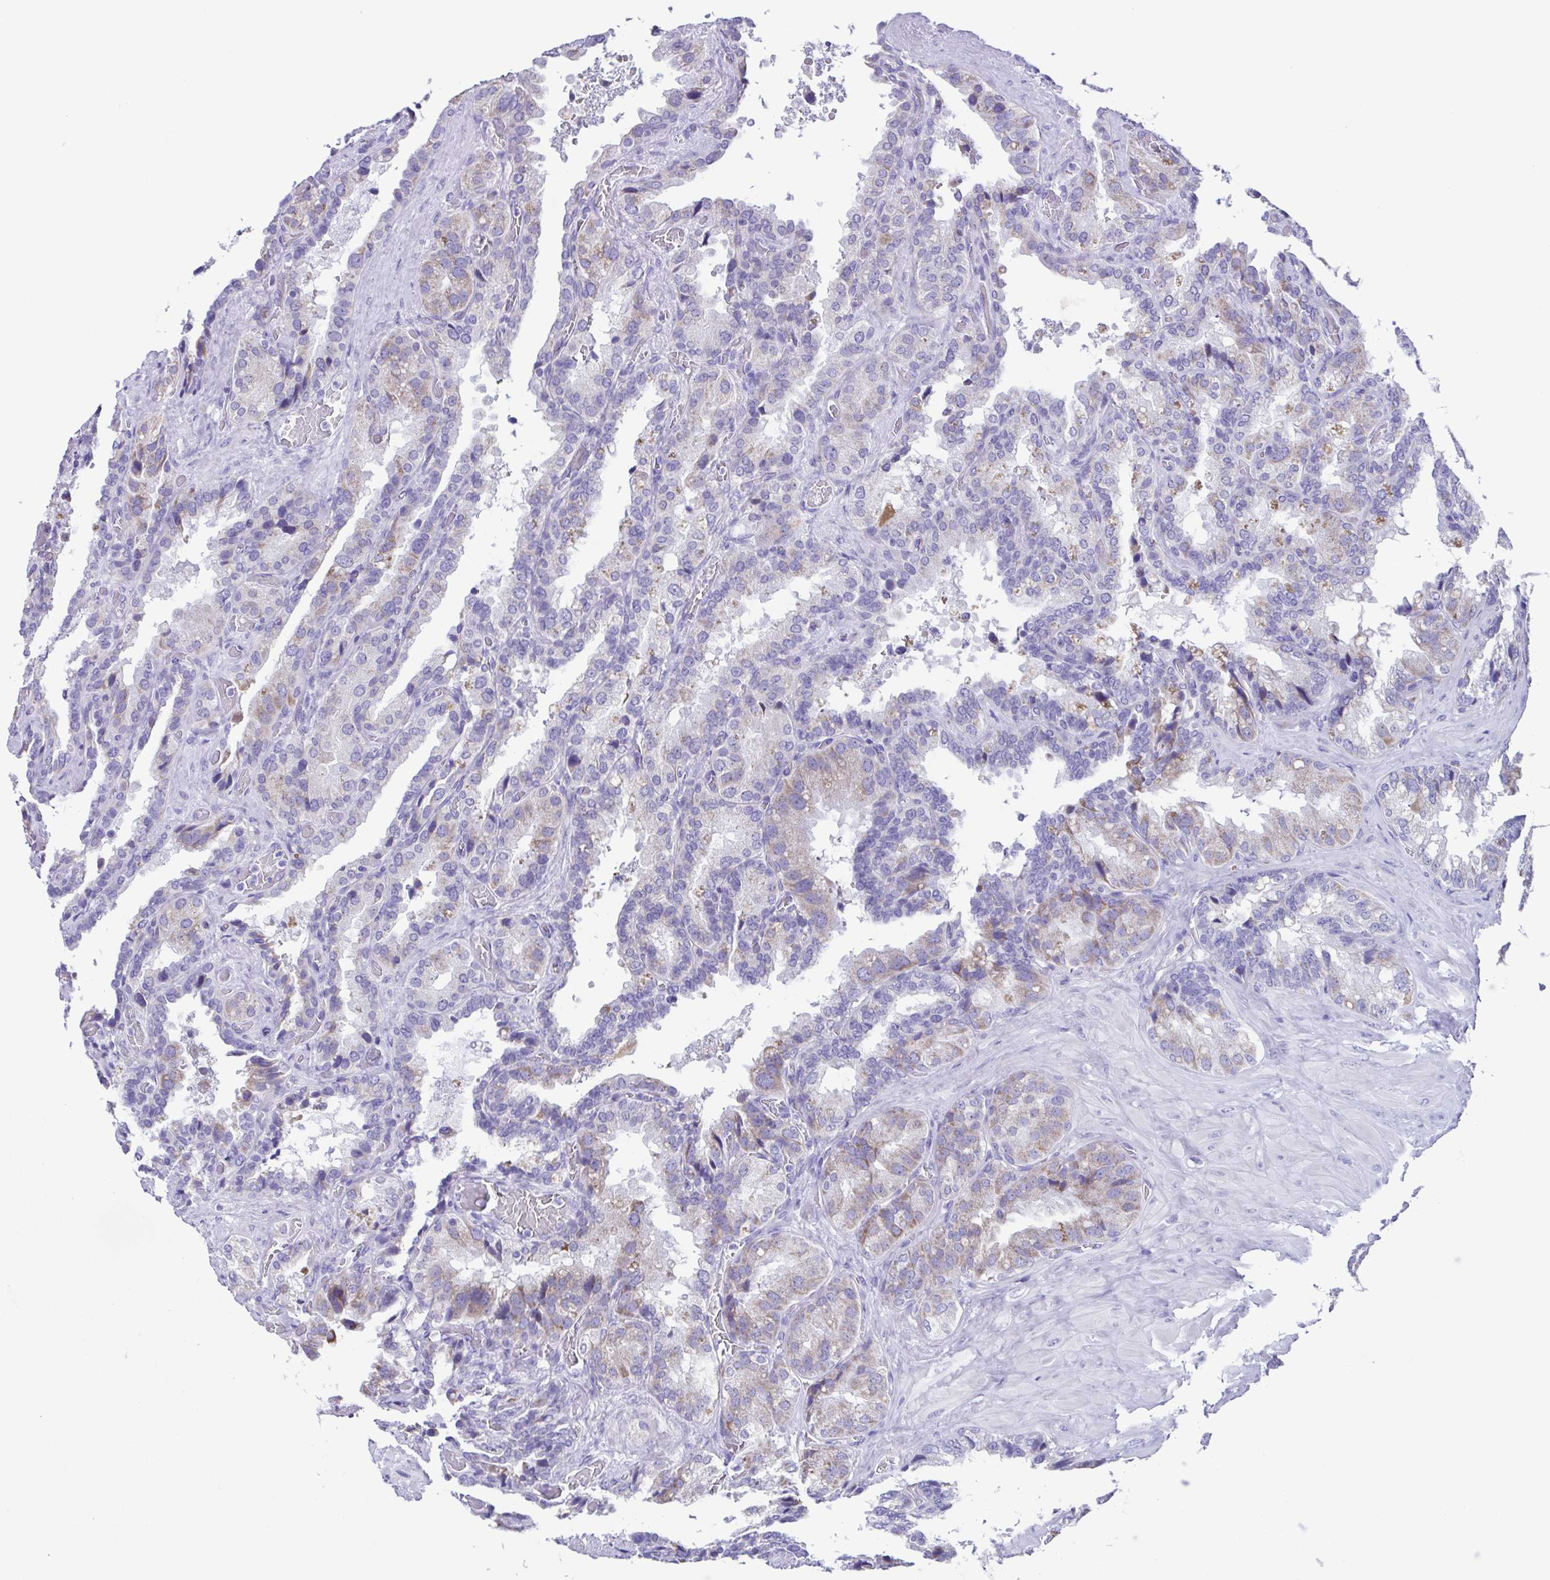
{"staining": {"intensity": "moderate", "quantity": "<25%", "location": "cytoplasmic/membranous"}, "tissue": "seminal vesicle", "cell_type": "Glandular cells", "image_type": "normal", "snomed": [{"axis": "morphology", "description": "Normal tissue, NOS"}, {"axis": "topography", "description": "Seminal veicle"}], "caption": "Immunohistochemical staining of benign human seminal vesicle shows <25% levels of moderate cytoplasmic/membranous protein expression in approximately <25% of glandular cells. (brown staining indicates protein expression, while blue staining denotes nuclei).", "gene": "ACTRT3", "patient": {"sex": "male", "age": 60}}